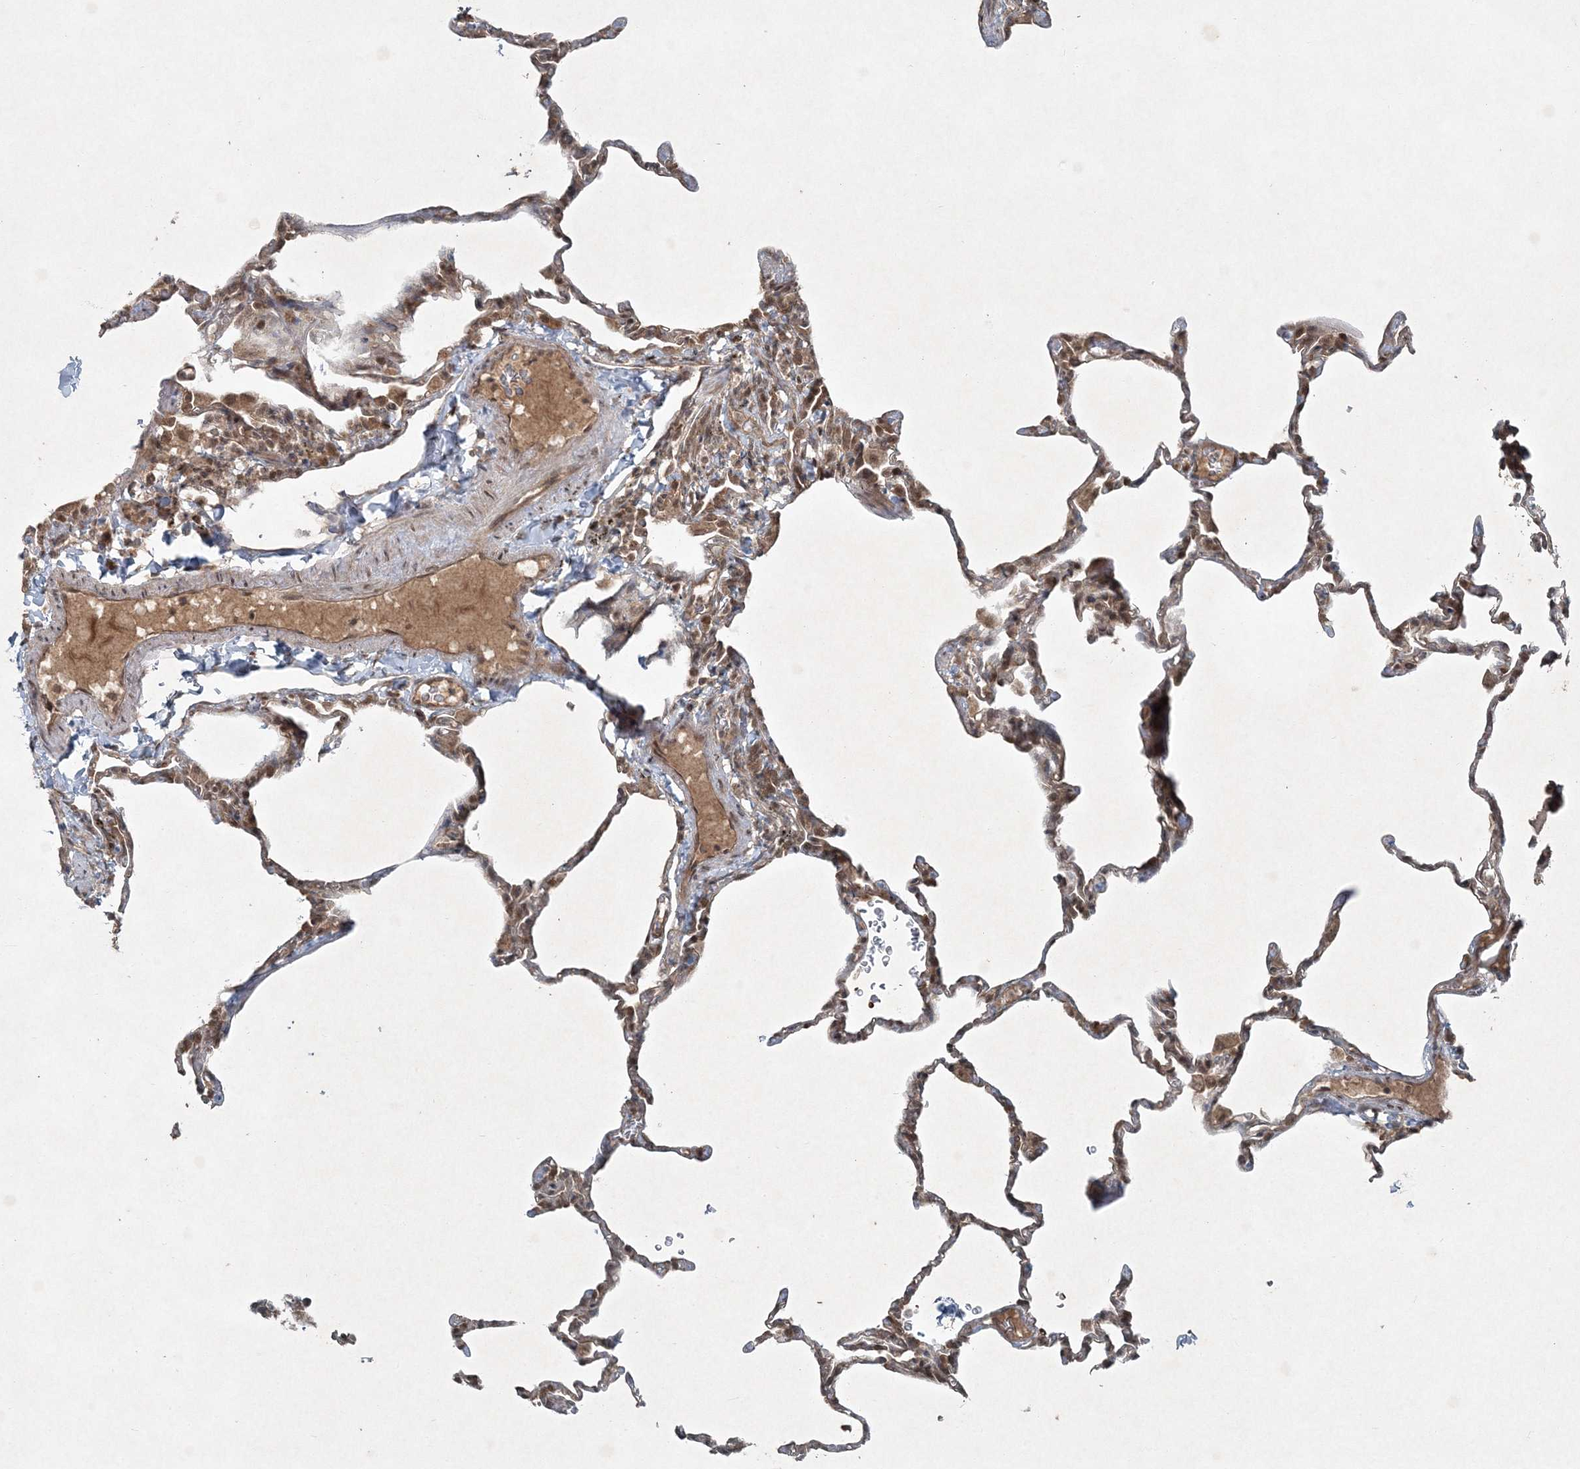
{"staining": {"intensity": "moderate", "quantity": "25%-75%", "location": "cytoplasmic/membranous,nuclear"}, "tissue": "lung", "cell_type": "Alveolar cells", "image_type": "normal", "snomed": [{"axis": "morphology", "description": "Normal tissue, NOS"}, {"axis": "topography", "description": "Lung"}], "caption": "Lung was stained to show a protein in brown. There is medium levels of moderate cytoplasmic/membranous,nuclear positivity in approximately 25%-75% of alveolar cells.", "gene": "FBXL17", "patient": {"sex": "male", "age": 20}}